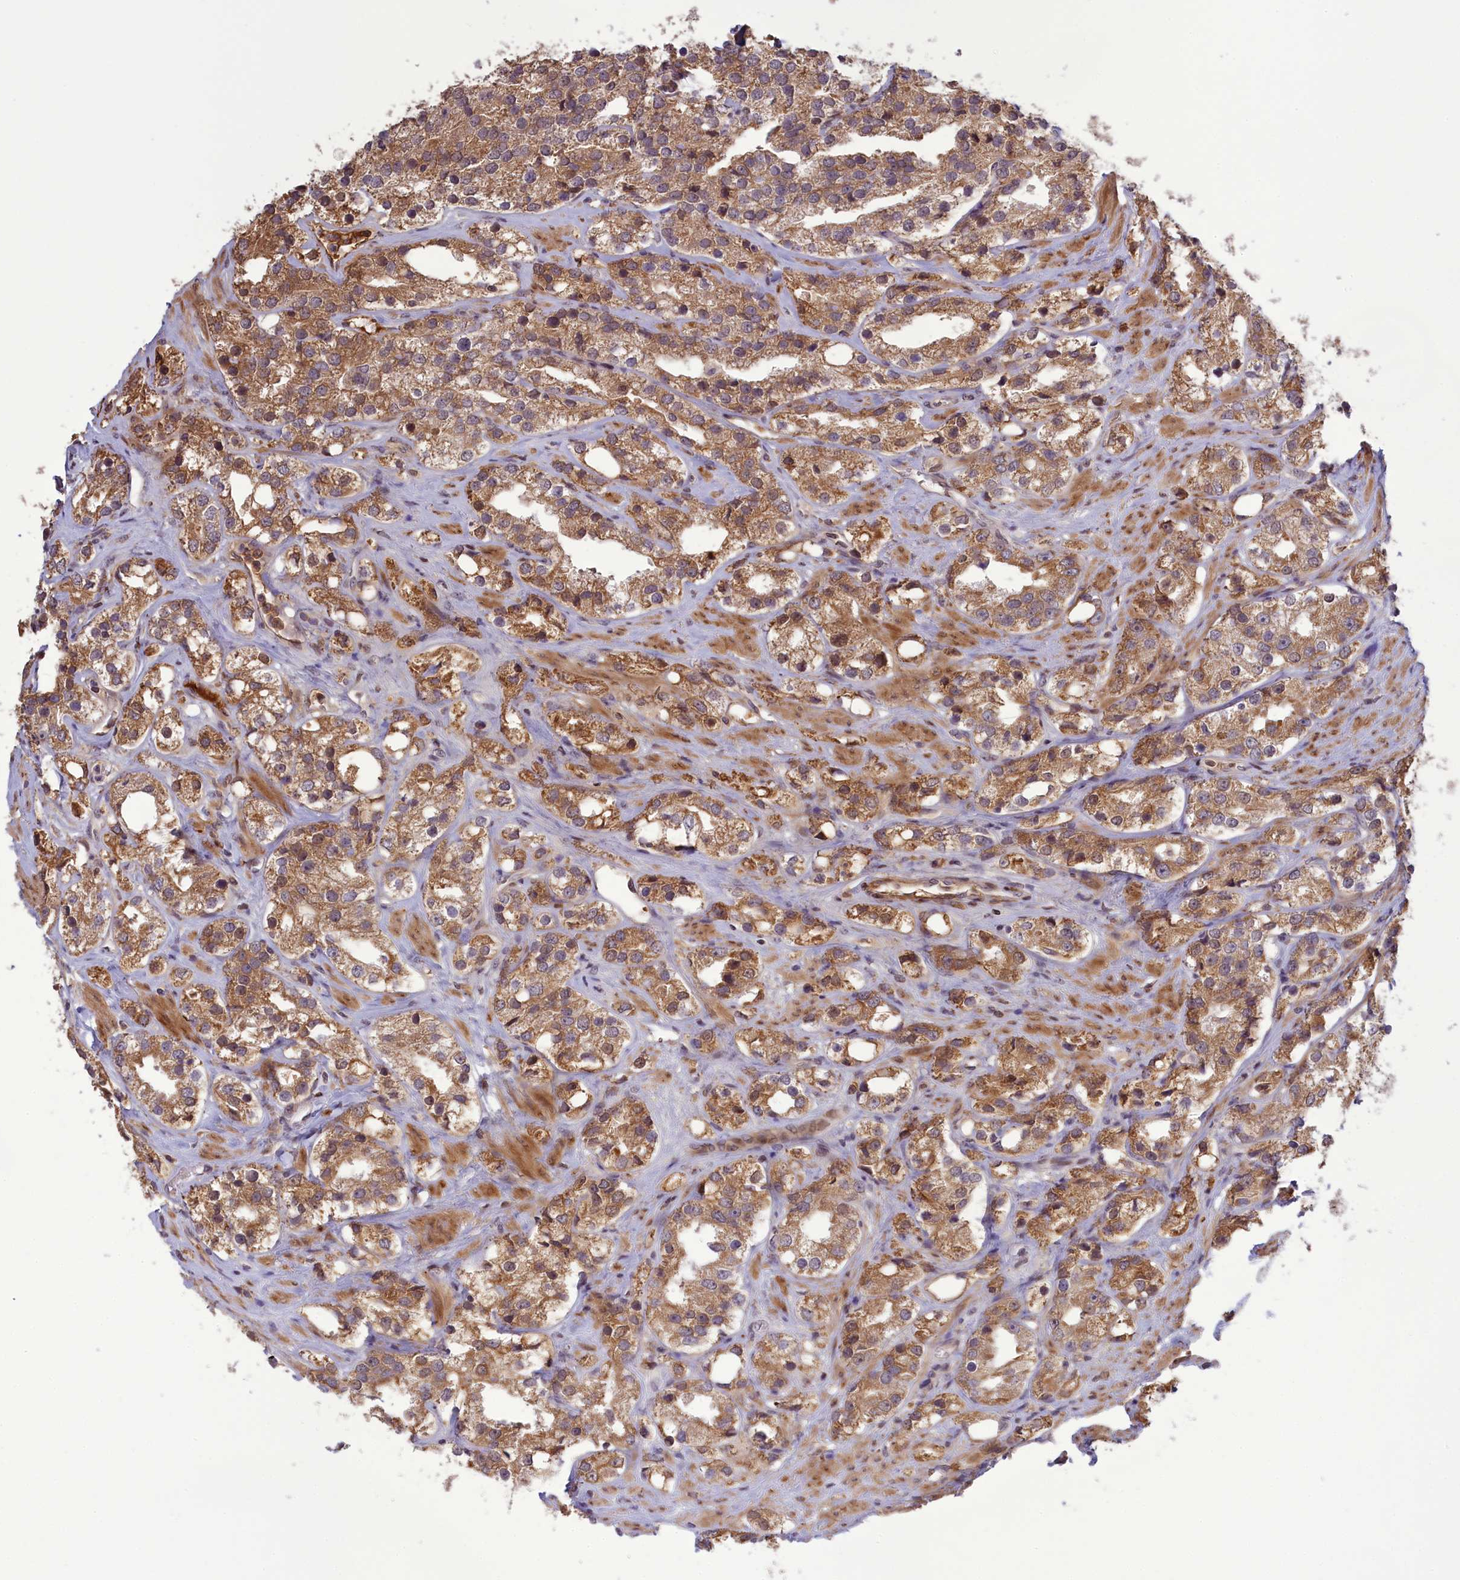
{"staining": {"intensity": "moderate", "quantity": ">75%", "location": "cytoplasmic/membranous"}, "tissue": "prostate cancer", "cell_type": "Tumor cells", "image_type": "cancer", "snomed": [{"axis": "morphology", "description": "Adenocarcinoma, NOS"}, {"axis": "topography", "description": "Prostate"}], "caption": "Protein staining of prostate cancer (adenocarcinoma) tissue exhibits moderate cytoplasmic/membranous positivity in approximately >75% of tumor cells. (brown staining indicates protein expression, while blue staining denotes nuclei).", "gene": "RRAD", "patient": {"sex": "male", "age": 79}}